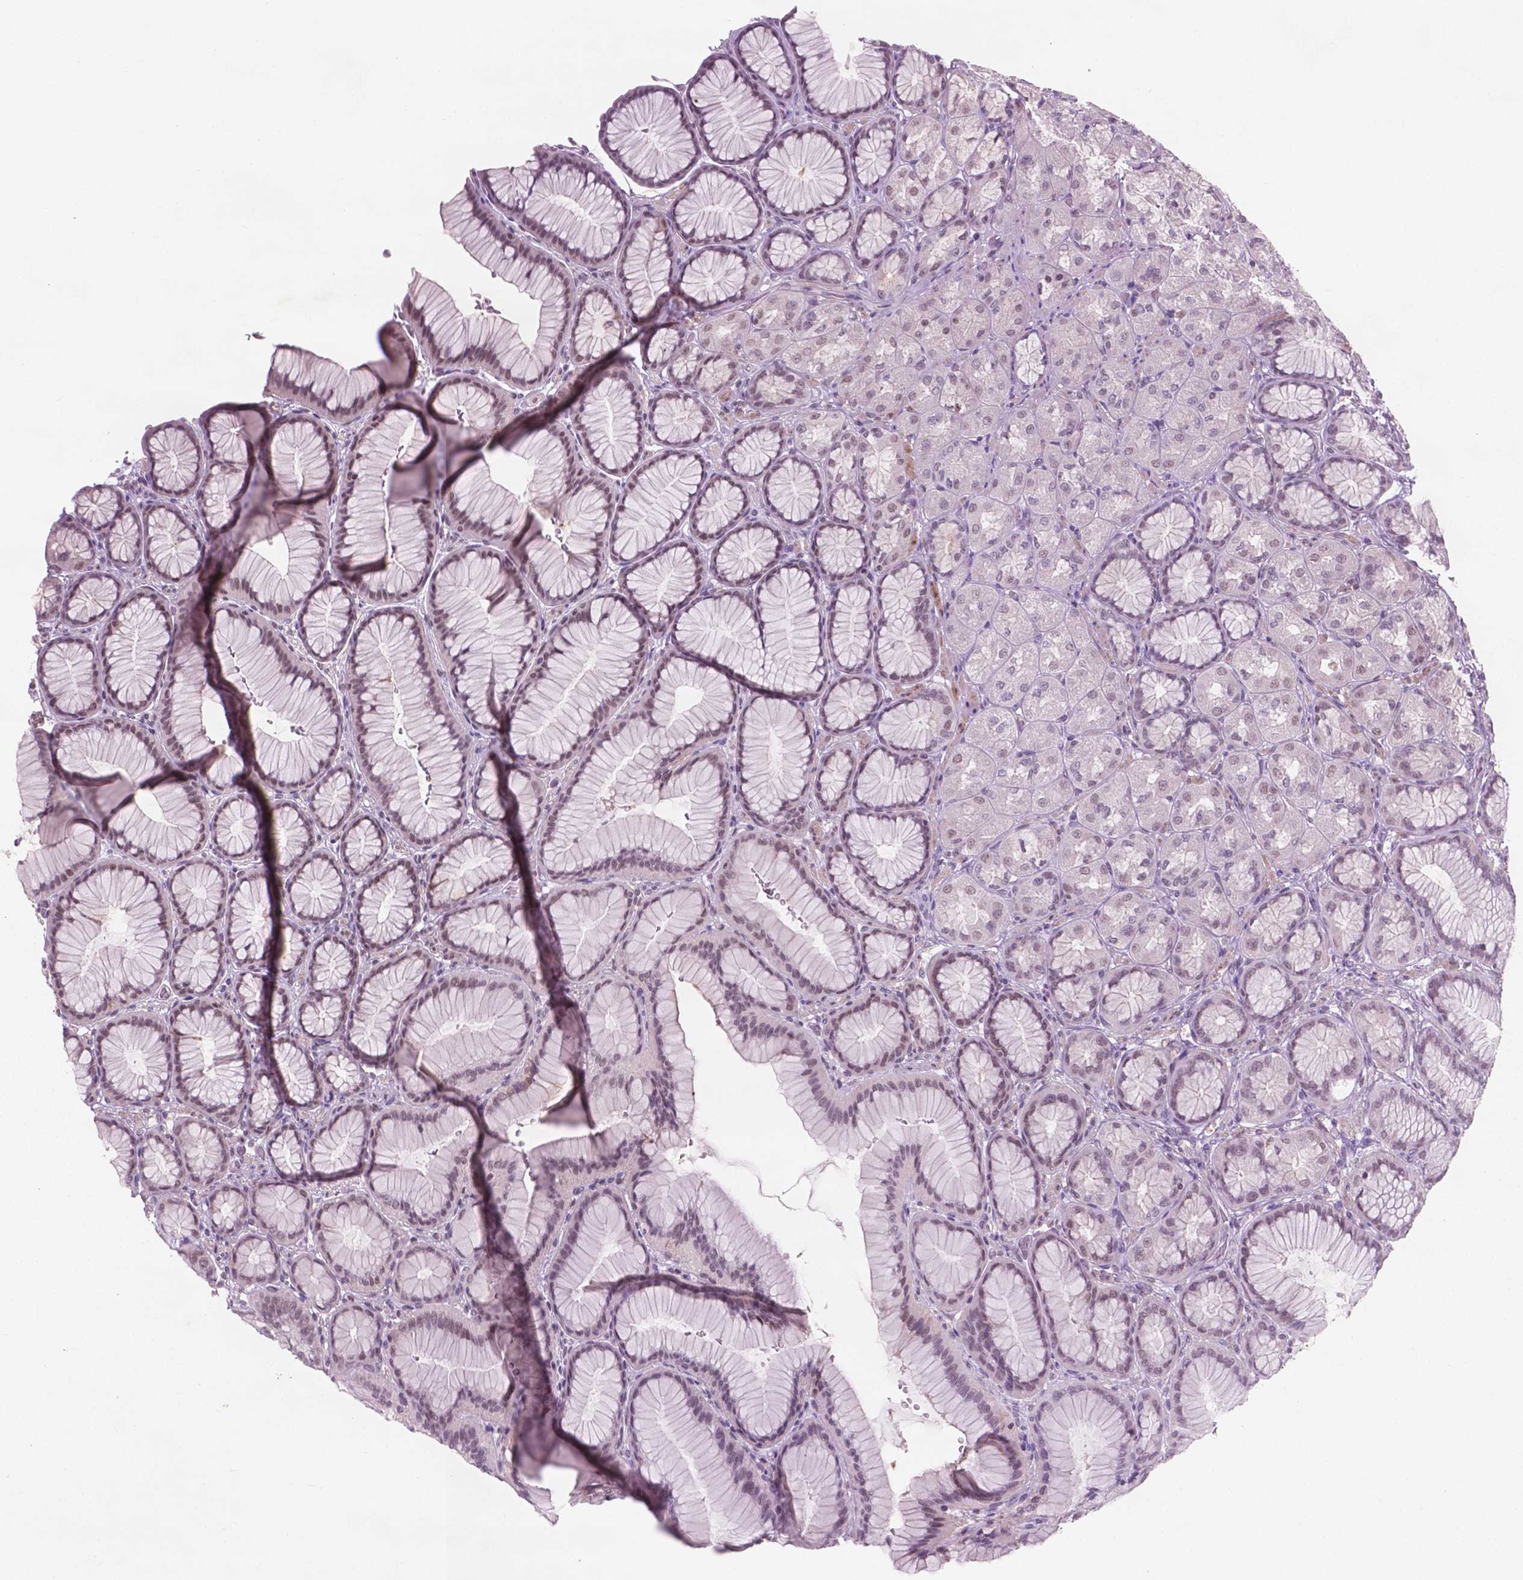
{"staining": {"intensity": "moderate", "quantity": ">75%", "location": "nuclear"}, "tissue": "stomach", "cell_type": "Glandular cells", "image_type": "normal", "snomed": [{"axis": "morphology", "description": "Normal tissue, NOS"}, {"axis": "morphology", "description": "Adenocarcinoma, NOS"}, {"axis": "morphology", "description": "Adenocarcinoma, High grade"}, {"axis": "topography", "description": "Stomach, upper"}, {"axis": "topography", "description": "Stomach"}], "caption": "Immunohistochemistry staining of unremarkable stomach, which demonstrates medium levels of moderate nuclear staining in about >75% of glandular cells indicating moderate nuclear protein positivity. The staining was performed using DAB (3,3'-diaminobenzidine) (brown) for protein detection and nuclei were counterstained in hematoxylin (blue).", "gene": "CTR9", "patient": {"sex": "female", "age": 65}}